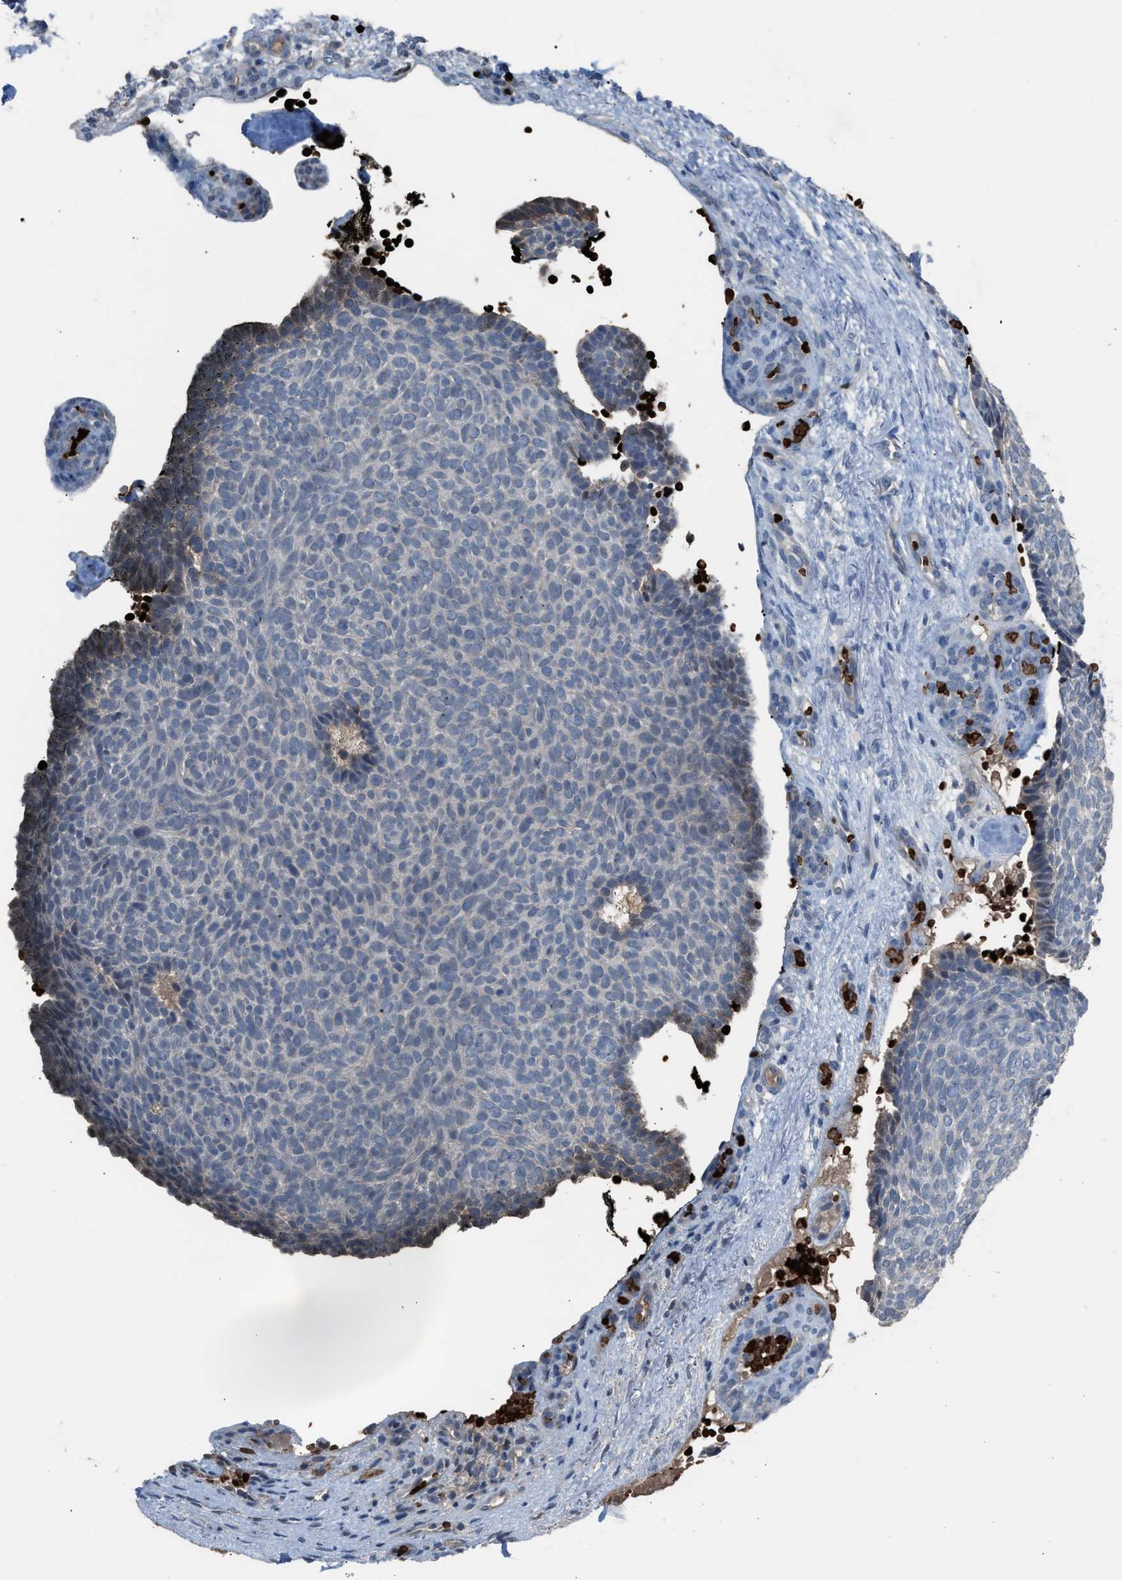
{"staining": {"intensity": "negative", "quantity": "none", "location": "none"}, "tissue": "skin cancer", "cell_type": "Tumor cells", "image_type": "cancer", "snomed": [{"axis": "morphology", "description": "Basal cell carcinoma"}, {"axis": "topography", "description": "Skin"}], "caption": "High power microscopy micrograph of an IHC photomicrograph of basal cell carcinoma (skin), revealing no significant staining in tumor cells.", "gene": "CFAP77", "patient": {"sex": "male", "age": 61}}